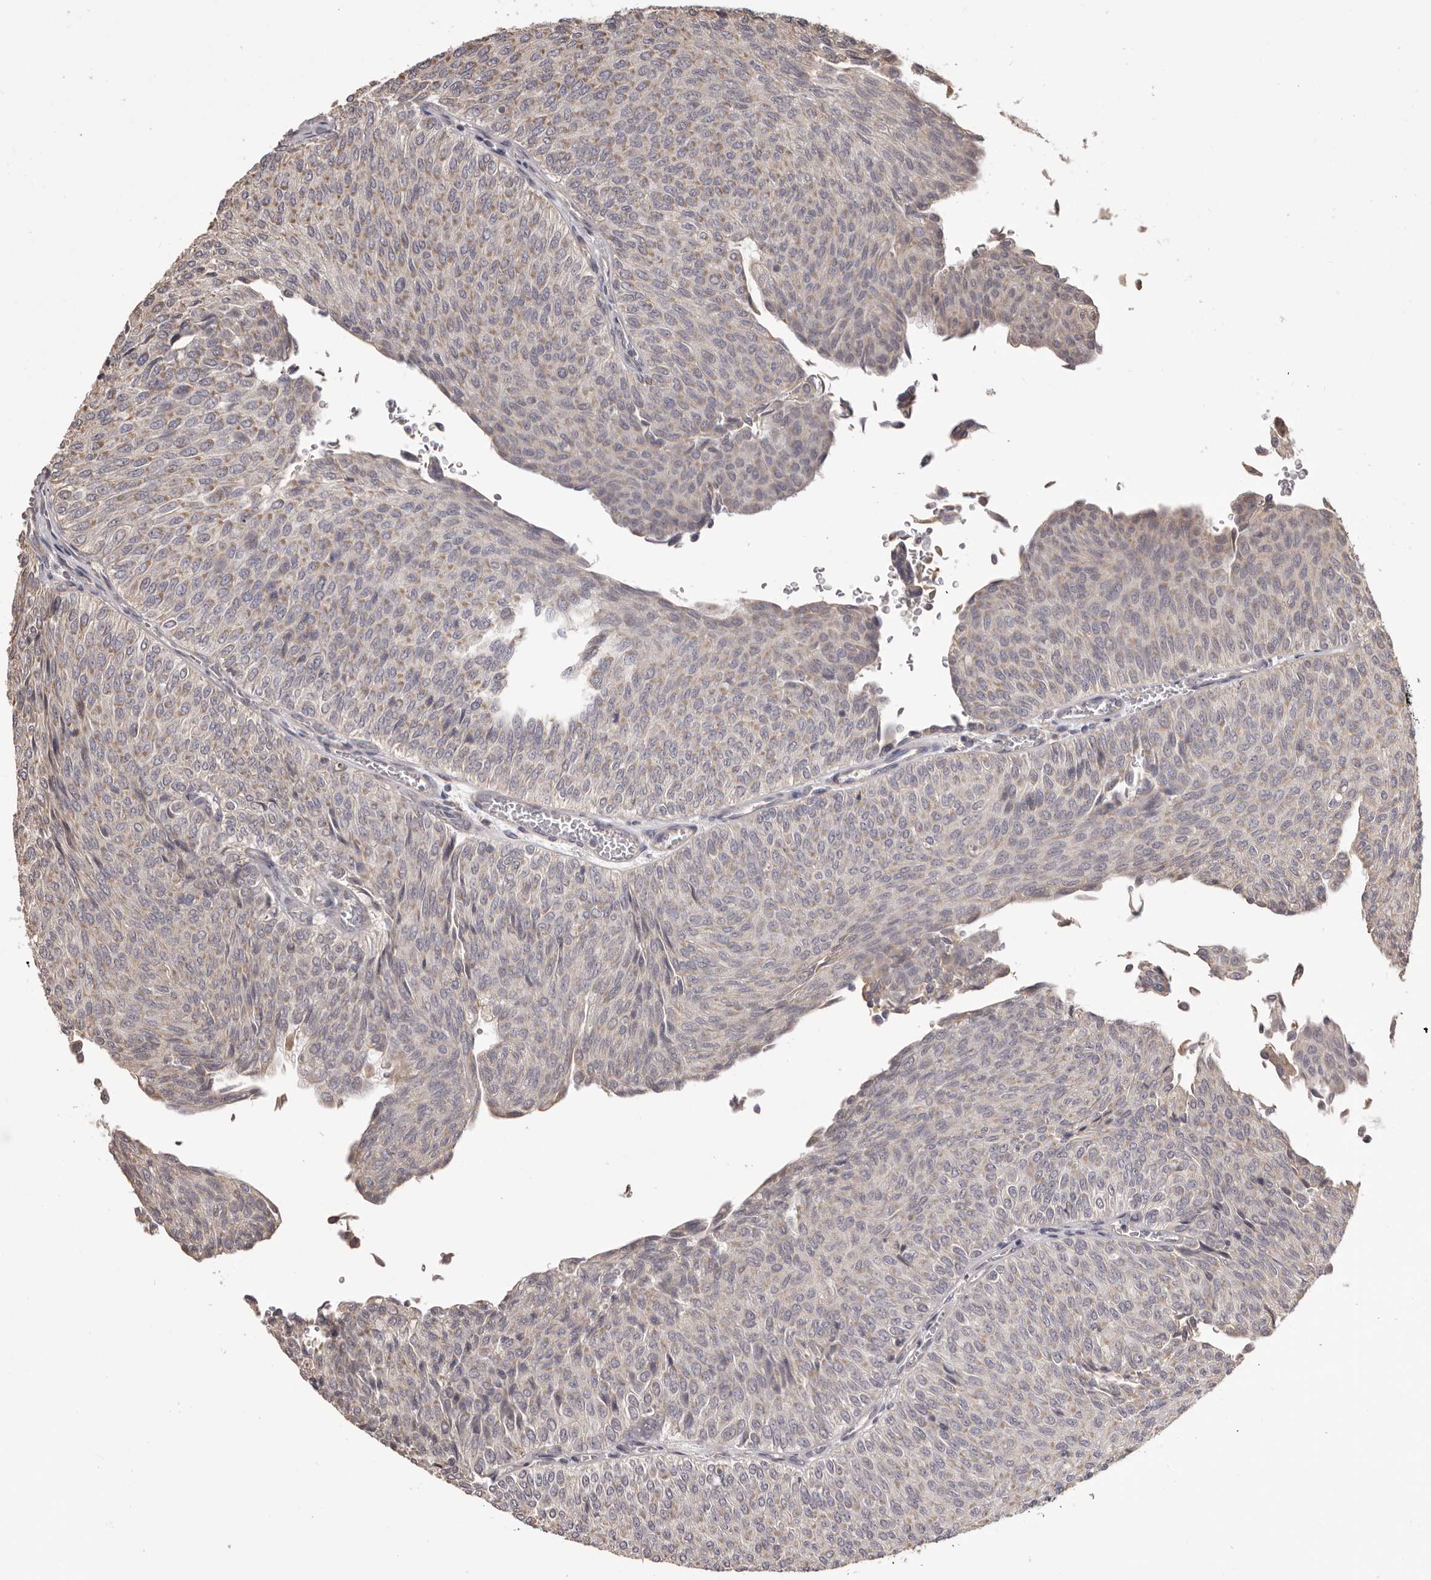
{"staining": {"intensity": "weak", "quantity": "<25%", "location": "cytoplasmic/membranous"}, "tissue": "urothelial cancer", "cell_type": "Tumor cells", "image_type": "cancer", "snomed": [{"axis": "morphology", "description": "Urothelial carcinoma, Low grade"}, {"axis": "topography", "description": "Urinary bladder"}], "caption": "IHC of human low-grade urothelial carcinoma reveals no staining in tumor cells.", "gene": "HRH1", "patient": {"sex": "male", "age": 78}}